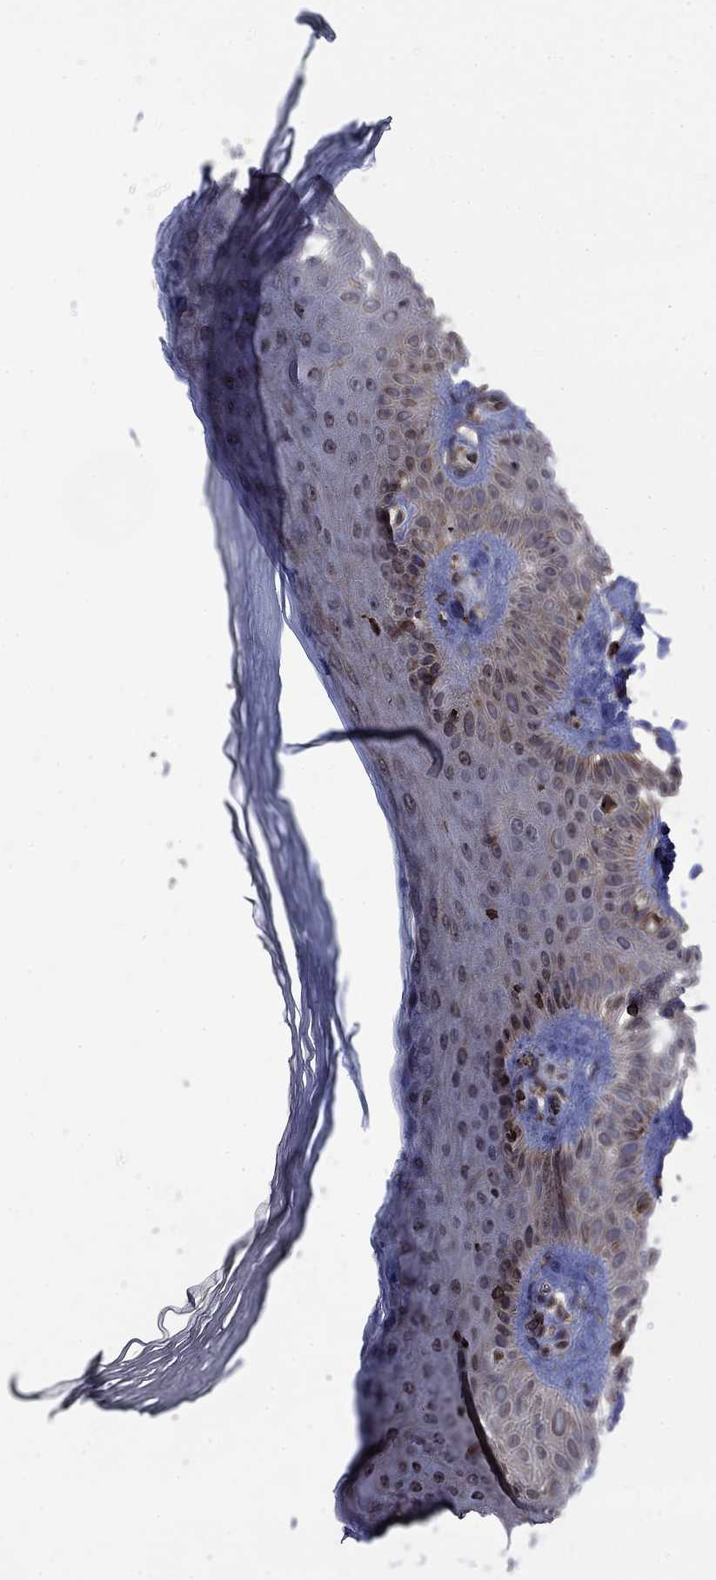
{"staining": {"intensity": "negative", "quantity": "none", "location": "none"}, "tissue": "skin", "cell_type": "Fibroblasts", "image_type": "normal", "snomed": [{"axis": "morphology", "description": "Normal tissue, NOS"}, {"axis": "morphology", "description": "Inflammation, NOS"}, {"axis": "morphology", "description": "Fibrosis, NOS"}, {"axis": "topography", "description": "Skin"}], "caption": "This is a histopathology image of immunohistochemistry staining of normal skin, which shows no positivity in fibroblasts.", "gene": "ESRRA", "patient": {"sex": "male", "age": 71}}